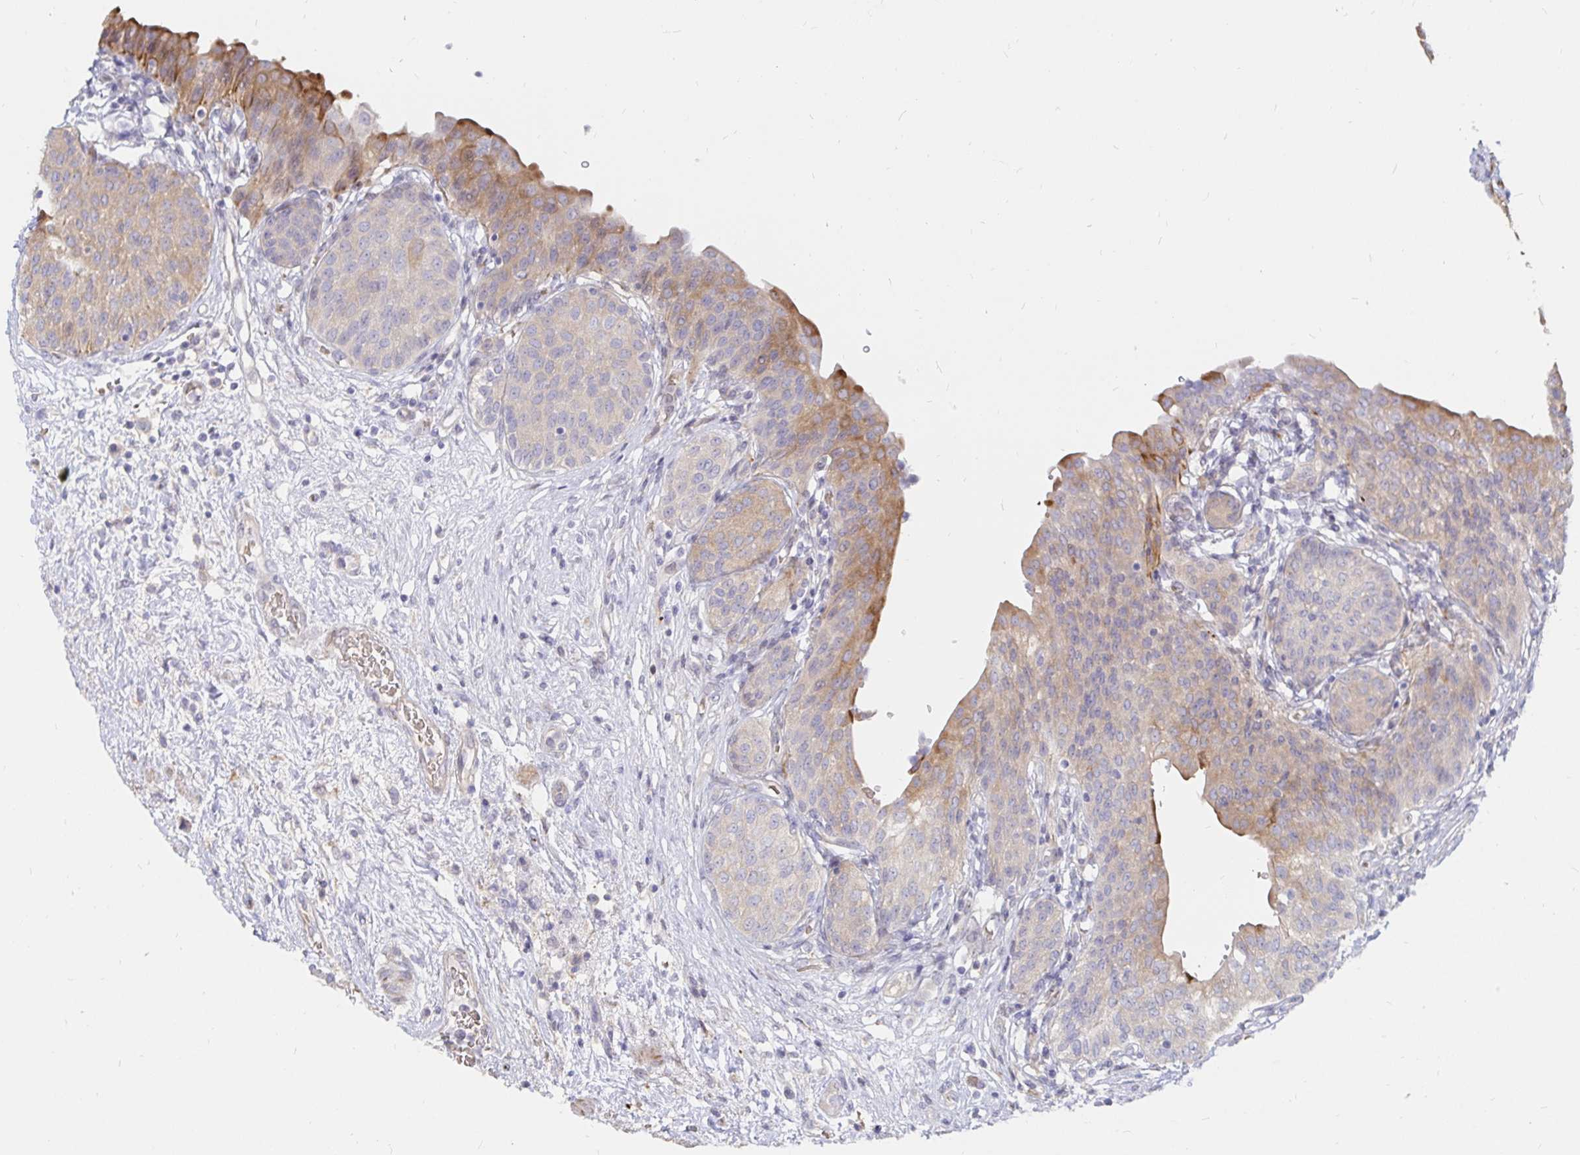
{"staining": {"intensity": "moderate", "quantity": "25%-75%", "location": "cytoplasmic/membranous"}, "tissue": "urinary bladder", "cell_type": "Urothelial cells", "image_type": "normal", "snomed": [{"axis": "morphology", "description": "Normal tissue, NOS"}, {"axis": "topography", "description": "Urinary bladder"}], "caption": "A micrograph of urinary bladder stained for a protein demonstrates moderate cytoplasmic/membranous brown staining in urothelial cells. (Brightfield microscopy of DAB IHC at high magnification).", "gene": "KCTD19", "patient": {"sex": "male", "age": 68}}